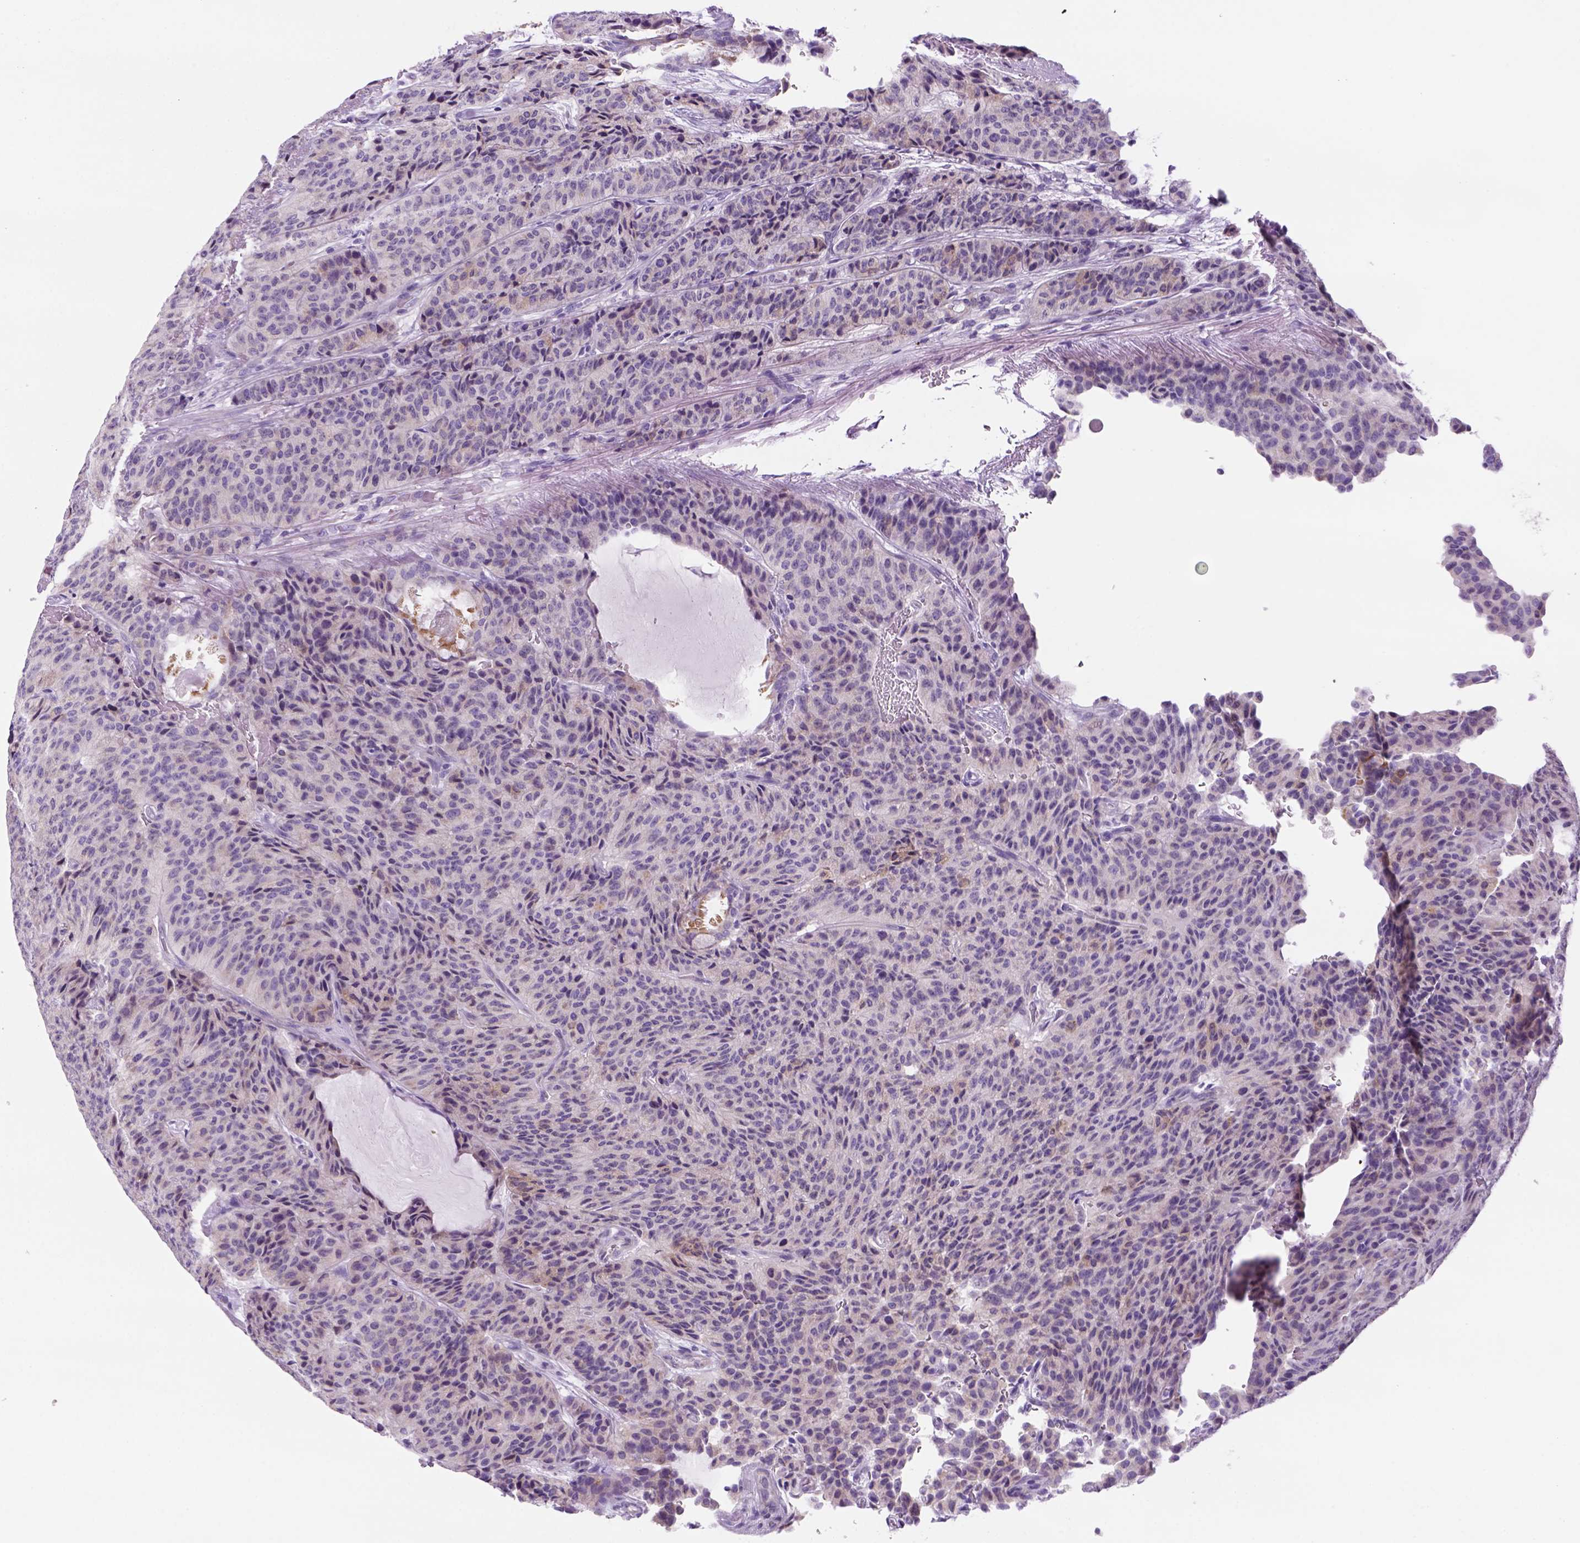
{"staining": {"intensity": "negative", "quantity": "none", "location": "none"}, "tissue": "carcinoid", "cell_type": "Tumor cells", "image_type": "cancer", "snomed": [{"axis": "morphology", "description": "Carcinoid, malignant, NOS"}, {"axis": "topography", "description": "Lung"}], "caption": "This photomicrograph is of carcinoid stained with immunohistochemistry (IHC) to label a protein in brown with the nuclei are counter-stained blue. There is no positivity in tumor cells. Brightfield microscopy of immunohistochemistry (IHC) stained with DAB (brown) and hematoxylin (blue), captured at high magnification.", "gene": "DNAH11", "patient": {"sex": "male", "age": 71}}